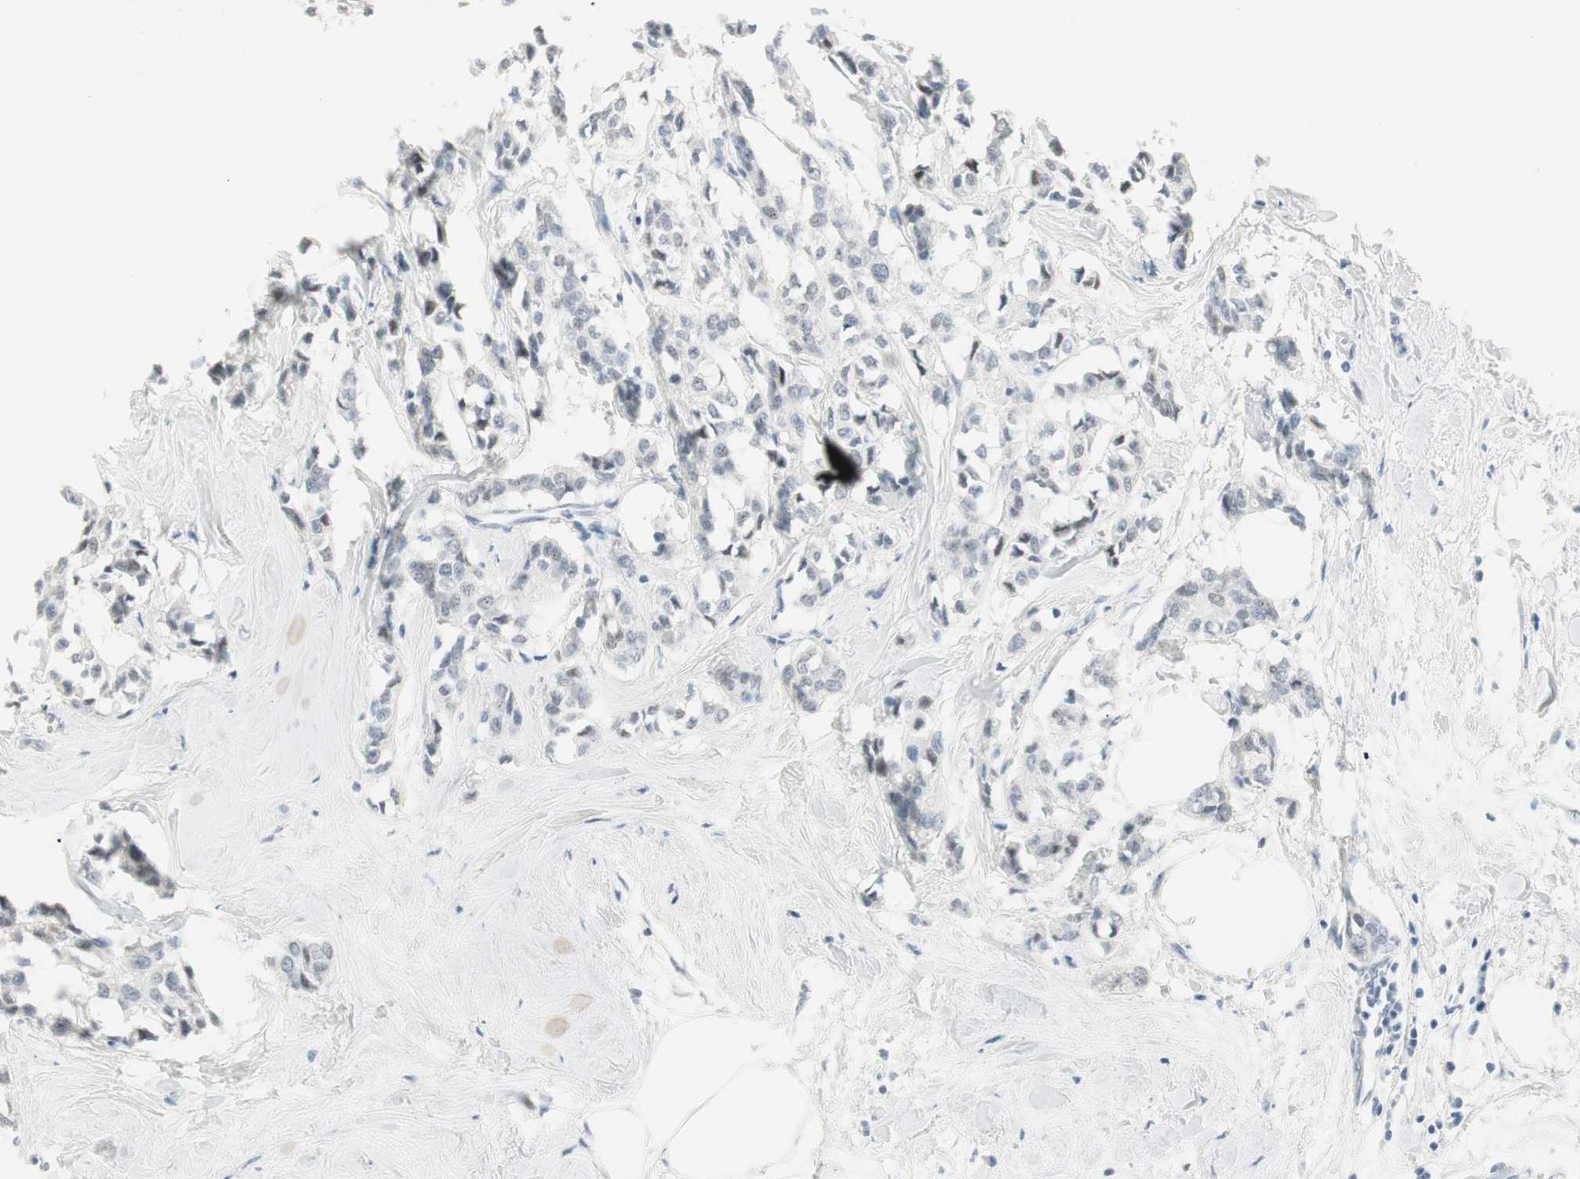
{"staining": {"intensity": "negative", "quantity": "none", "location": "none"}, "tissue": "breast cancer", "cell_type": "Tumor cells", "image_type": "cancer", "snomed": [{"axis": "morphology", "description": "Duct carcinoma"}, {"axis": "topography", "description": "Breast"}], "caption": "Immunohistochemistry histopathology image of neoplastic tissue: breast cancer stained with DAB (3,3'-diaminobenzidine) displays no significant protein expression in tumor cells. The staining is performed using DAB (3,3'-diaminobenzidine) brown chromogen with nuclei counter-stained in using hematoxylin.", "gene": "HOXB13", "patient": {"sex": "female", "age": 84}}